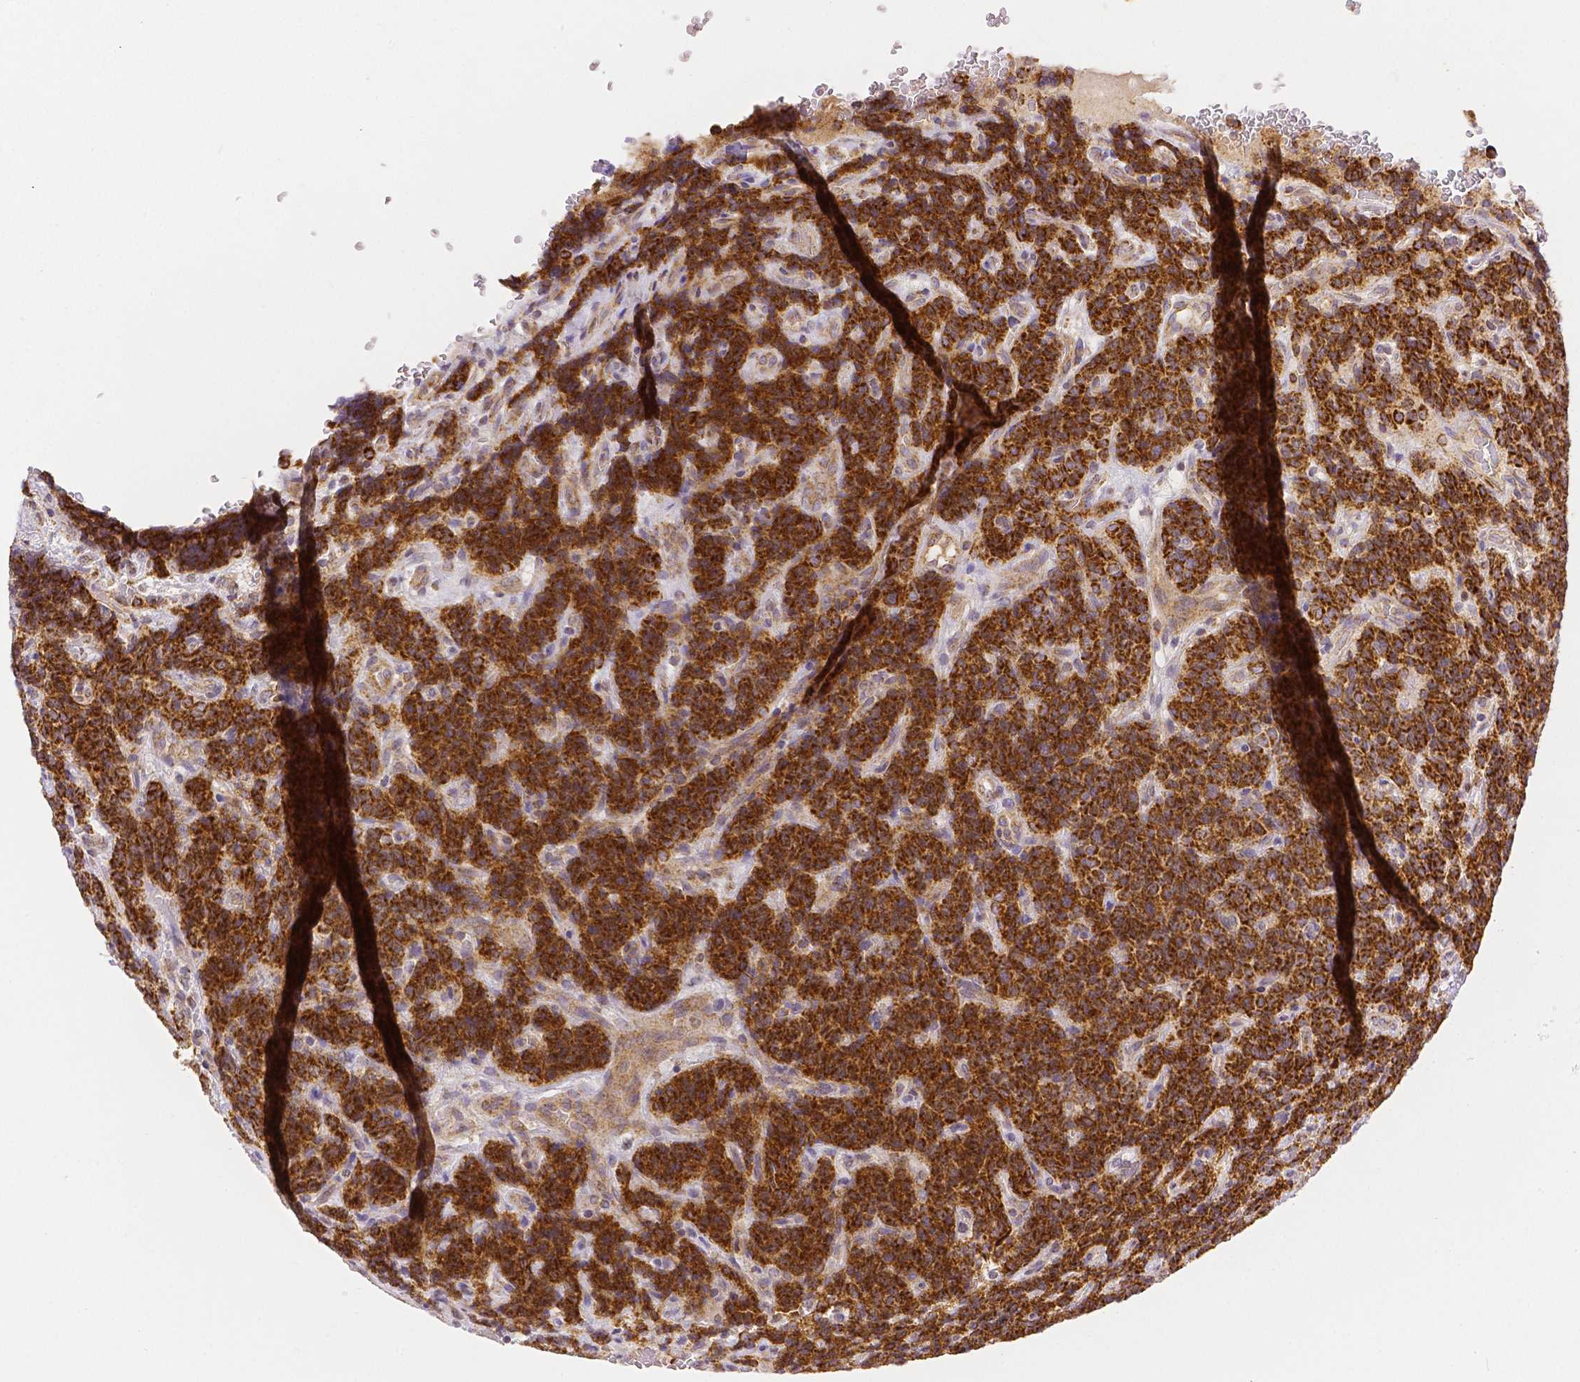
{"staining": {"intensity": "strong", "quantity": ">75%", "location": "cytoplasmic/membranous"}, "tissue": "carcinoid", "cell_type": "Tumor cells", "image_type": "cancer", "snomed": [{"axis": "morphology", "description": "Carcinoid, malignant, NOS"}, {"axis": "topography", "description": "Pancreas"}], "caption": "Immunohistochemistry image of human carcinoid (malignant) stained for a protein (brown), which reveals high levels of strong cytoplasmic/membranous positivity in approximately >75% of tumor cells.", "gene": "RHOT1", "patient": {"sex": "male", "age": 36}}